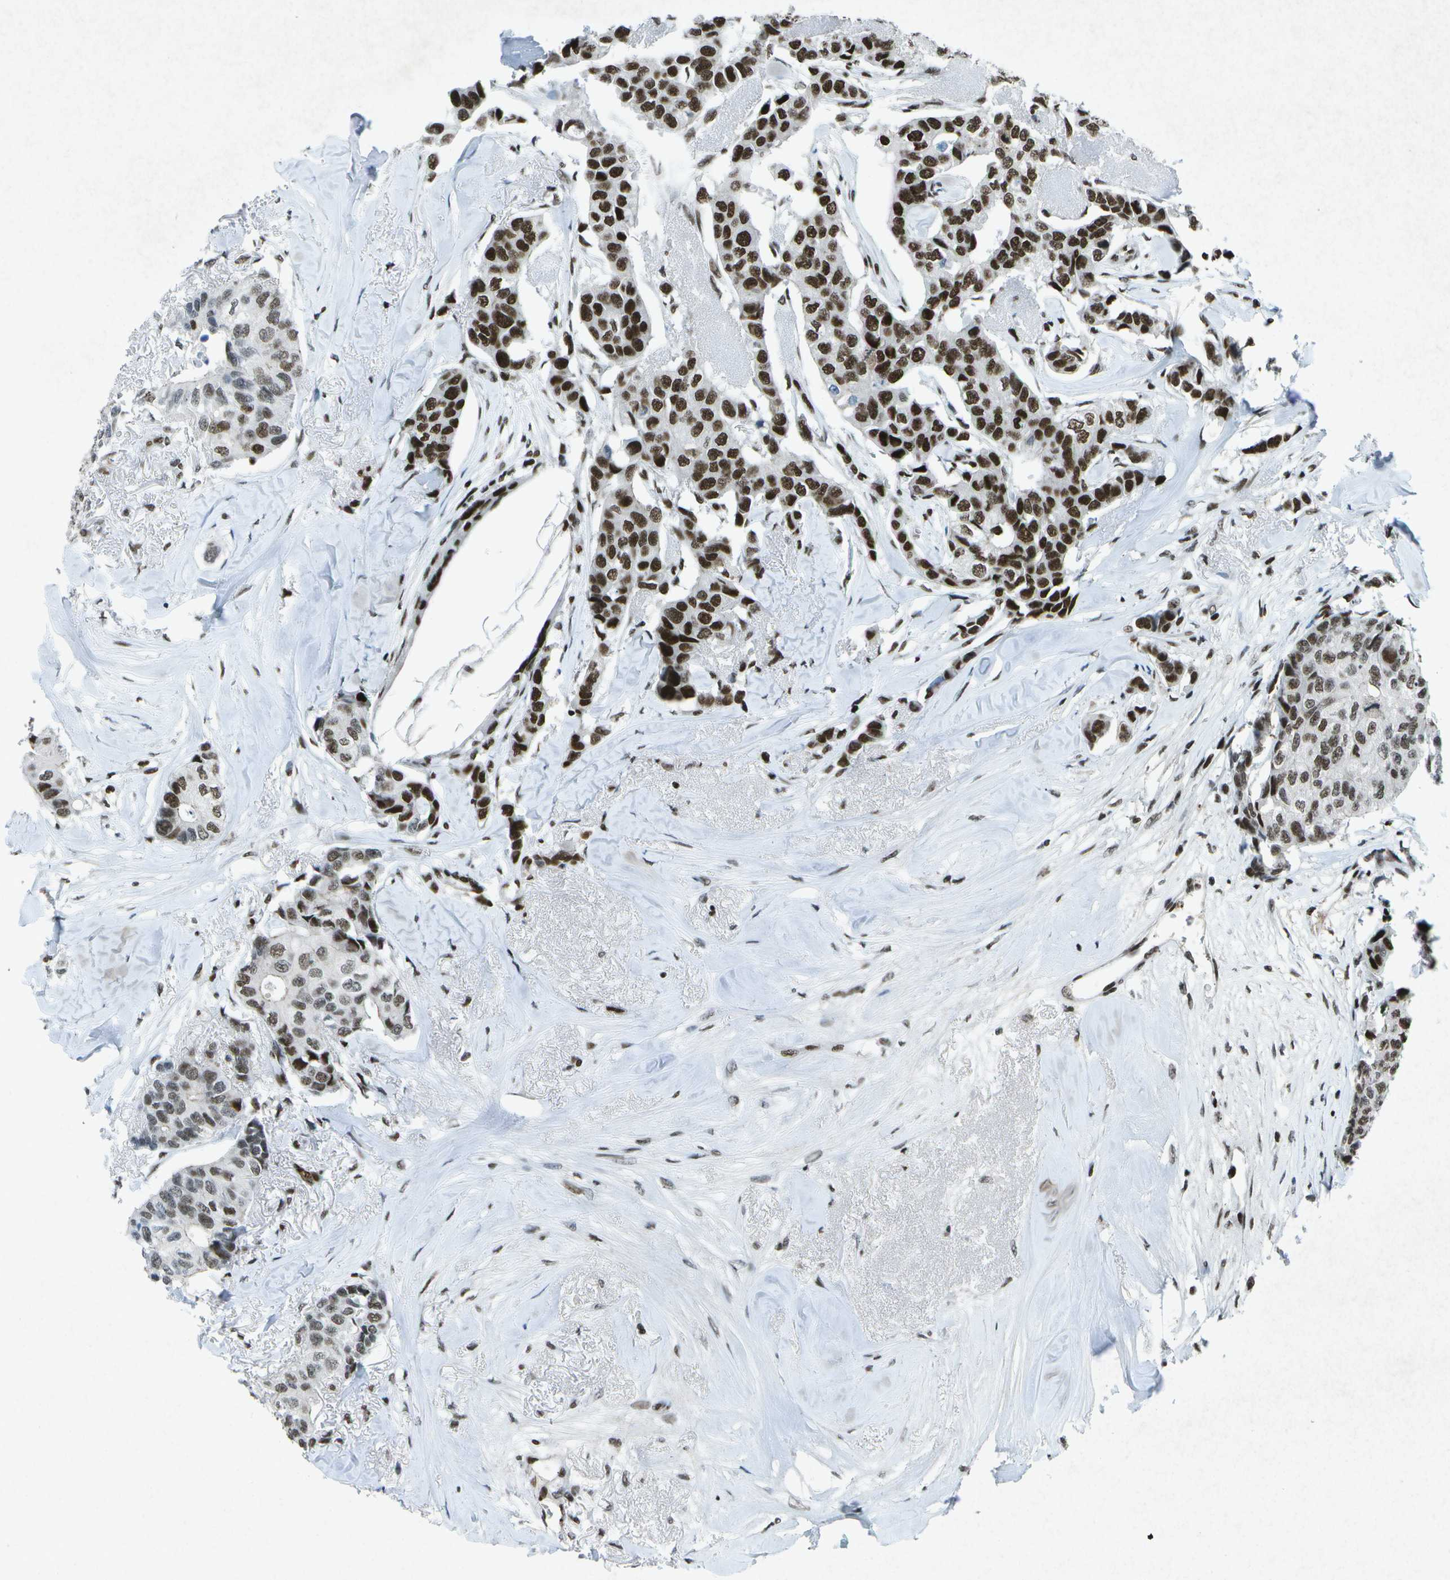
{"staining": {"intensity": "strong", "quantity": ">75%", "location": "nuclear"}, "tissue": "breast cancer", "cell_type": "Tumor cells", "image_type": "cancer", "snomed": [{"axis": "morphology", "description": "Duct carcinoma"}, {"axis": "topography", "description": "Breast"}], "caption": "Approximately >75% of tumor cells in breast invasive ductal carcinoma demonstrate strong nuclear protein positivity as visualized by brown immunohistochemical staining.", "gene": "MTA2", "patient": {"sex": "female", "age": 80}}